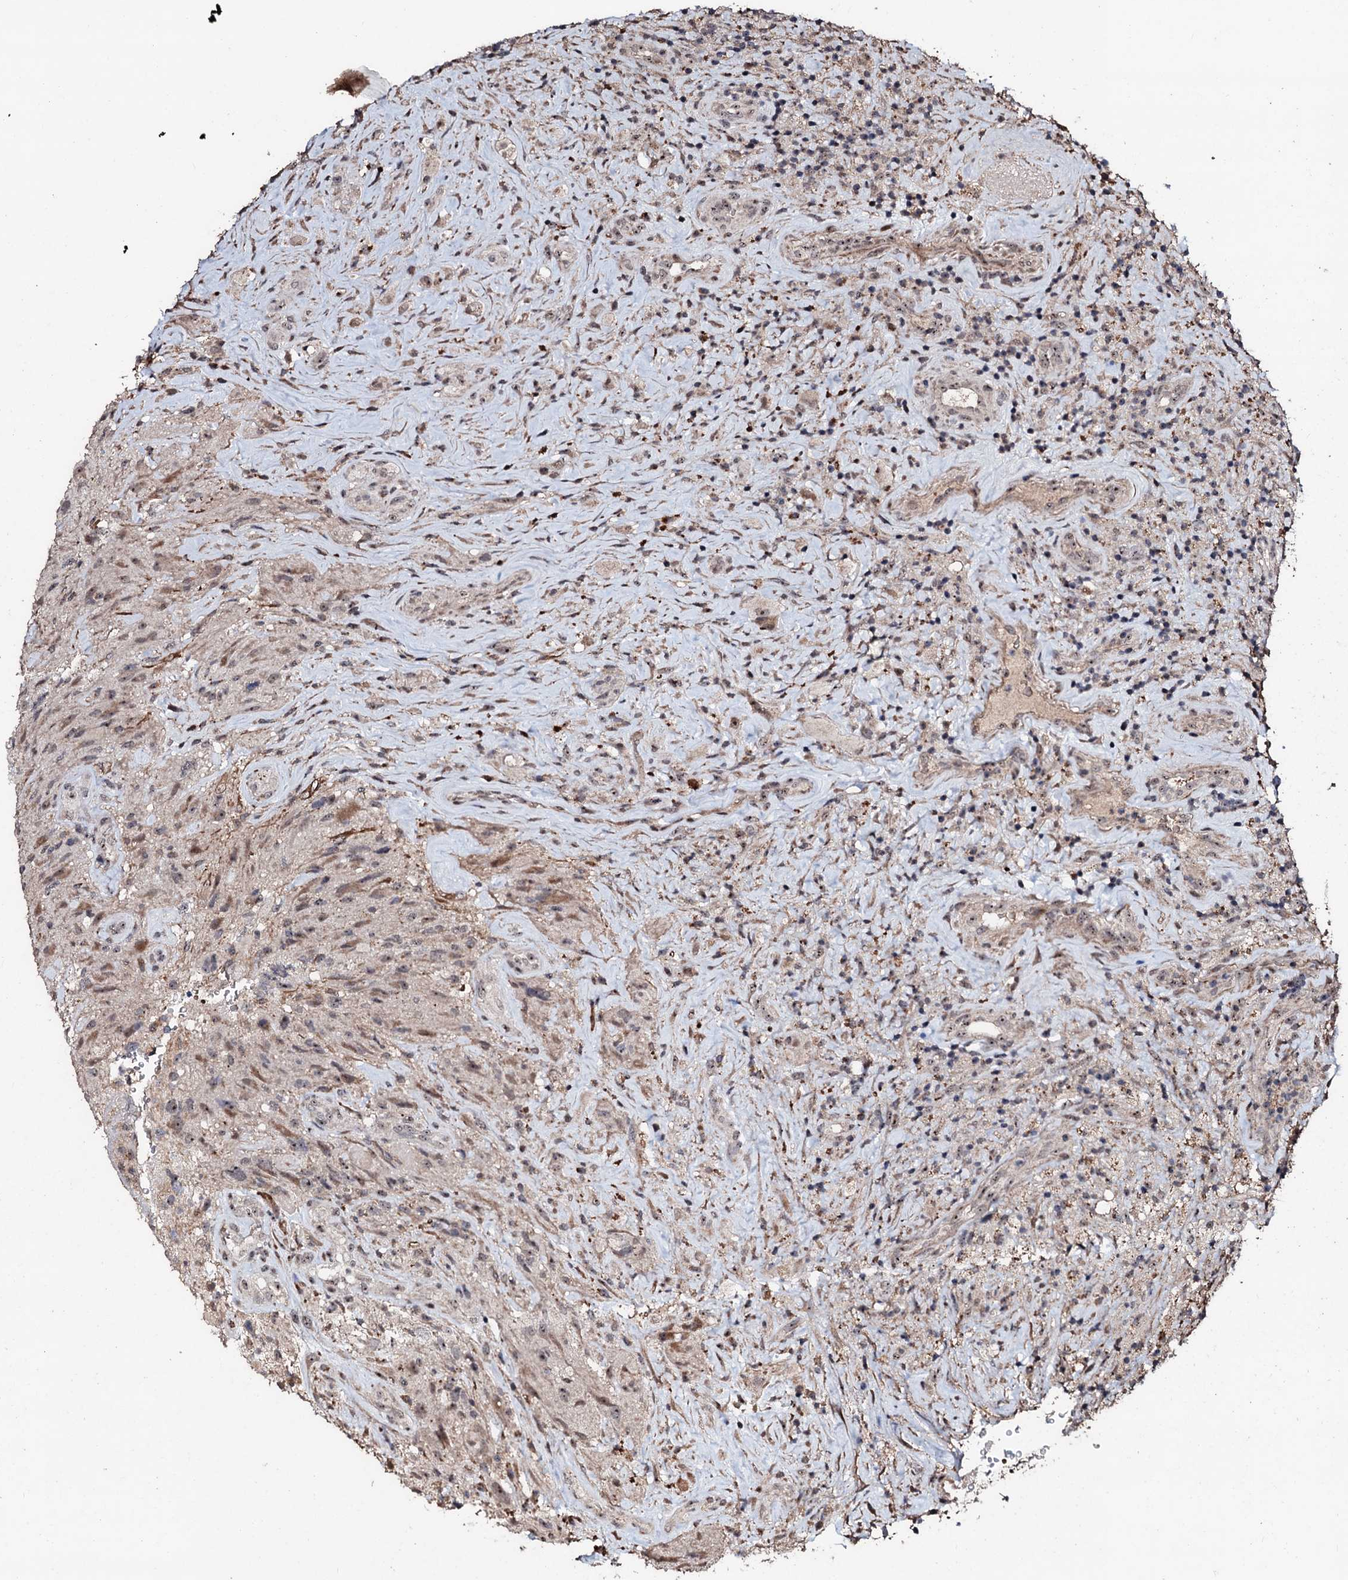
{"staining": {"intensity": "weak", "quantity": "<25%", "location": "cytoplasmic/membranous,nuclear"}, "tissue": "glioma", "cell_type": "Tumor cells", "image_type": "cancer", "snomed": [{"axis": "morphology", "description": "Glioma, malignant, High grade"}, {"axis": "topography", "description": "Brain"}], "caption": "Immunohistochemistry (IHC) of human malignant glioma (high-grade) exhibits no positivity in tumor cells. (DAB (3,3'-diaminobenzidine) immunohistochemistry (IHC) with hematoxylin counter stain).", "gene": "SUPT7L", "patient": {"sex": "male", "age": 69}}